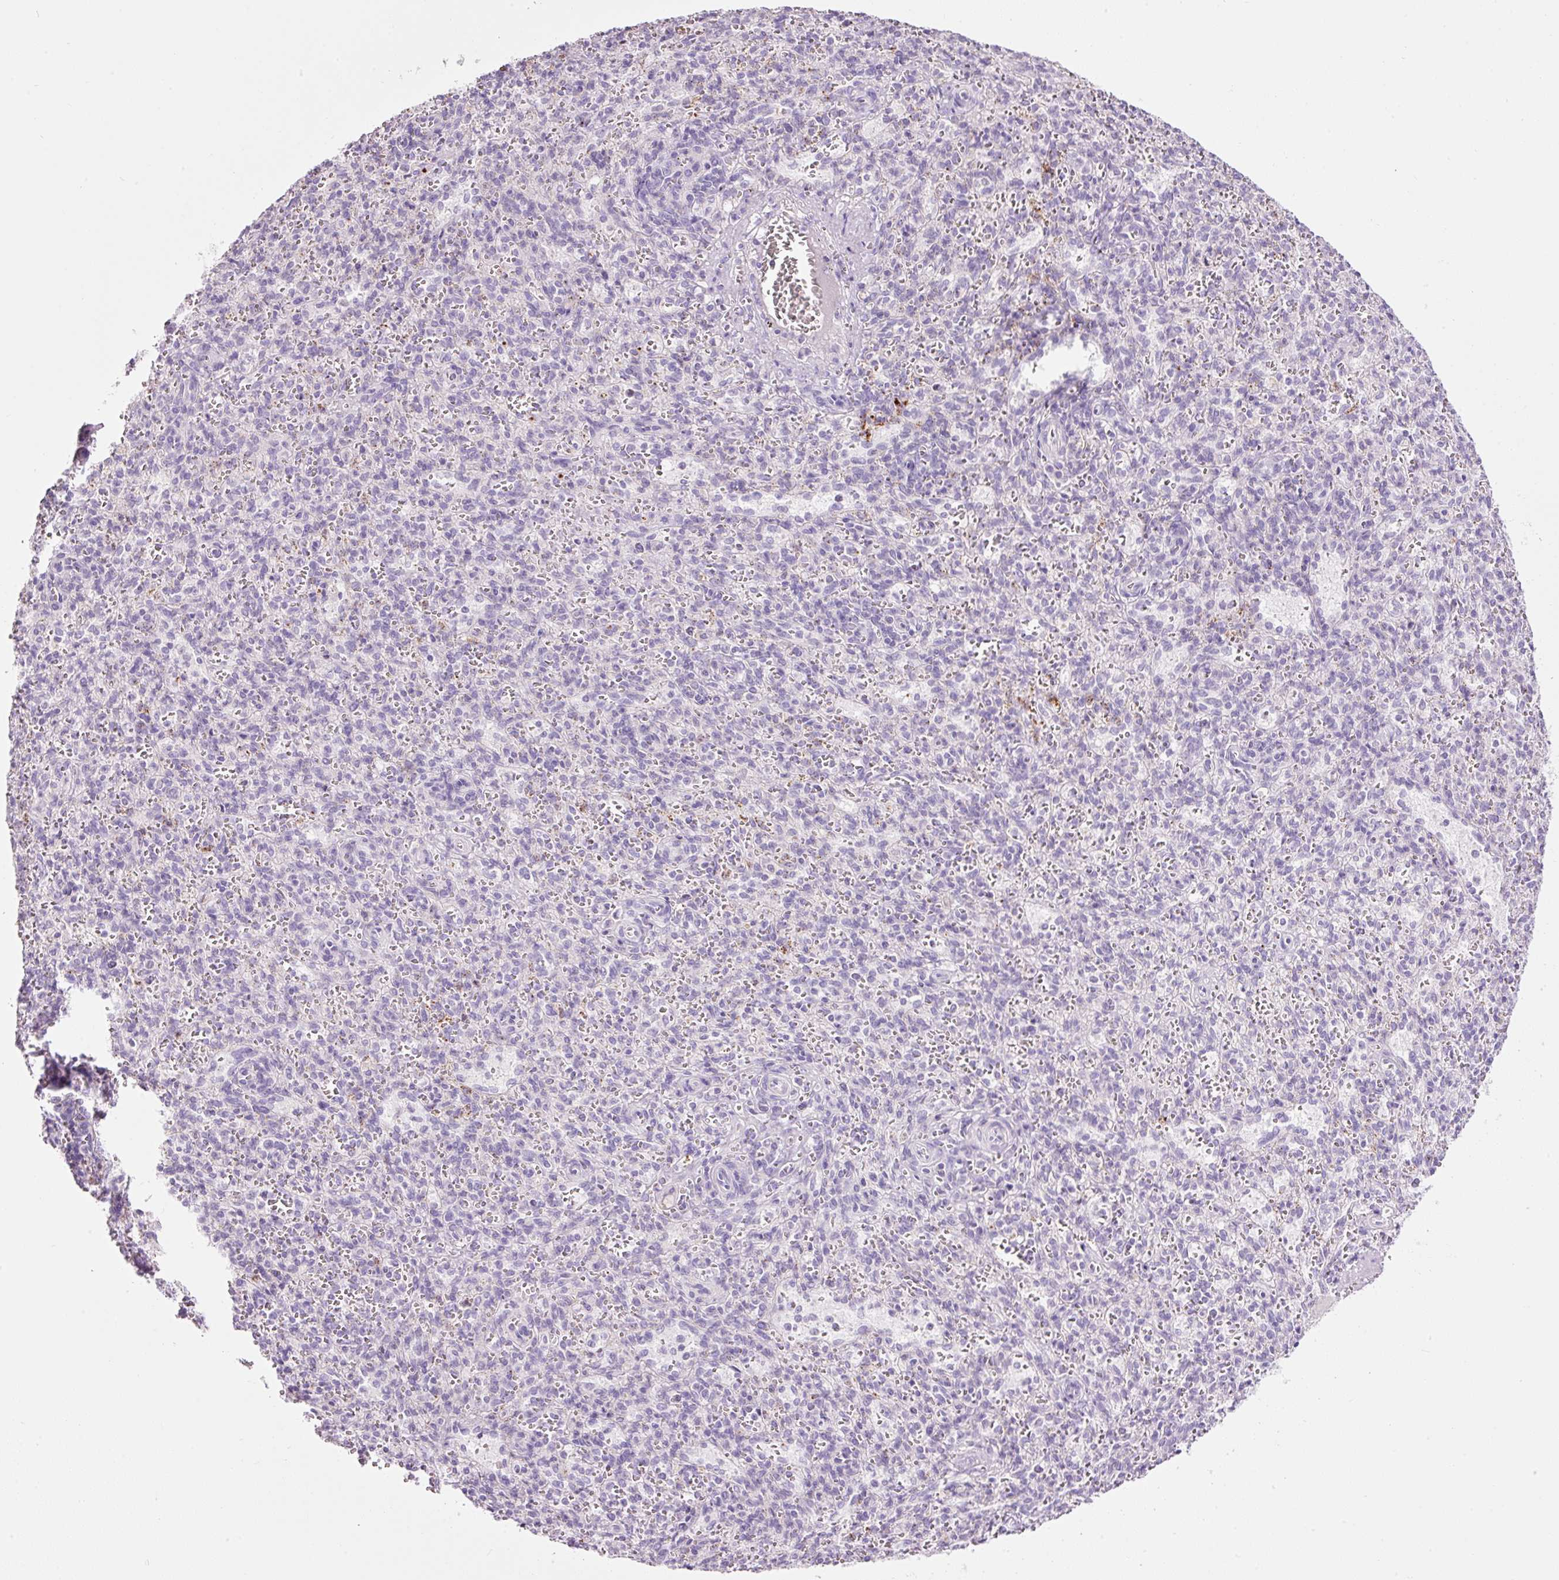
{"staining": {"intensity": "negative", "quantity": "none", "location": "none"}, "tissue": "spleen", "cell_type": "Cells in red pulp", "image_type": "normal", "snomed": [{"axis": "morphology", "description": "Normal tissue, NOS"}, {"axis": "topography", "description": "Spleen"}], "caption": "Immunohistochemistry (IHC) image of normal spleen: human spleen stained with DAB reveals no significant protein positivity in cells in red pulp. (Stains: DAB (3,3'-diaminobenzidine) immunohistochemistry (IHC) with hematoxylin counter stain, Microscopy: brightfield microscopy at high magnification).", "gene": "CARD16", "patient": {"sex": "female", "age": 26}}